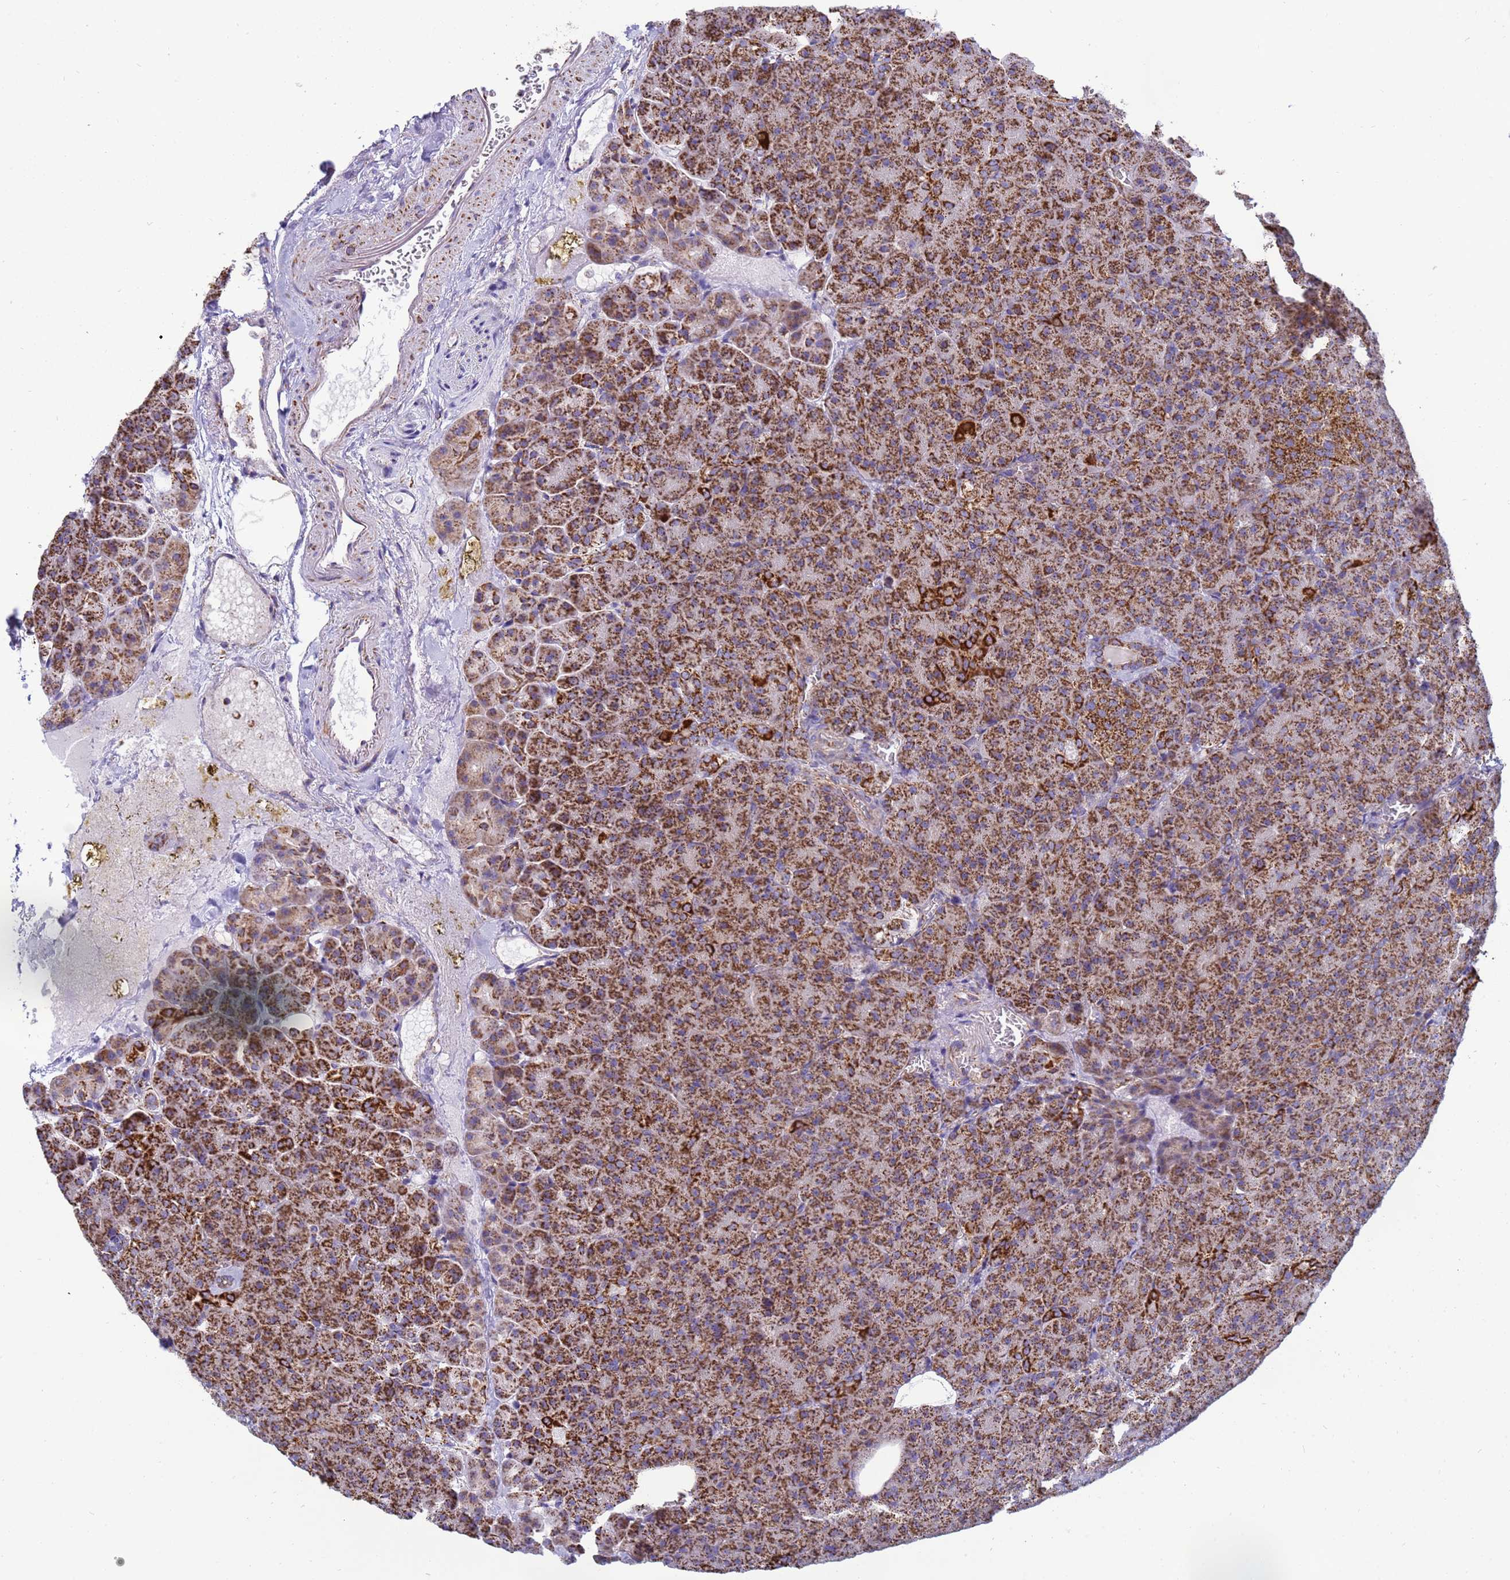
{"staining": {"intensity": "strong", "quantity": ">75%", "location": "cytoplasmic/membranous"}, "tissue": "pancreas", "cell_type": "Exocrine glandular cells", "image_type": "normal", "snomed": [{"axis": "morphology", "description": "Normal tissue, NOS"}, {"axis": "topography", "description": "Pancreas"}], "caption": "Brown immunohistochemical staining in unremarkable pancreas reveals strong cytoplasmic/membranous positivity in approximately >75% of exocrine glandular cells. (IHC, brightfield microscopy, high magnification).", "gene": "COQ4", "patient": {"sex": "female", "age": 74}}